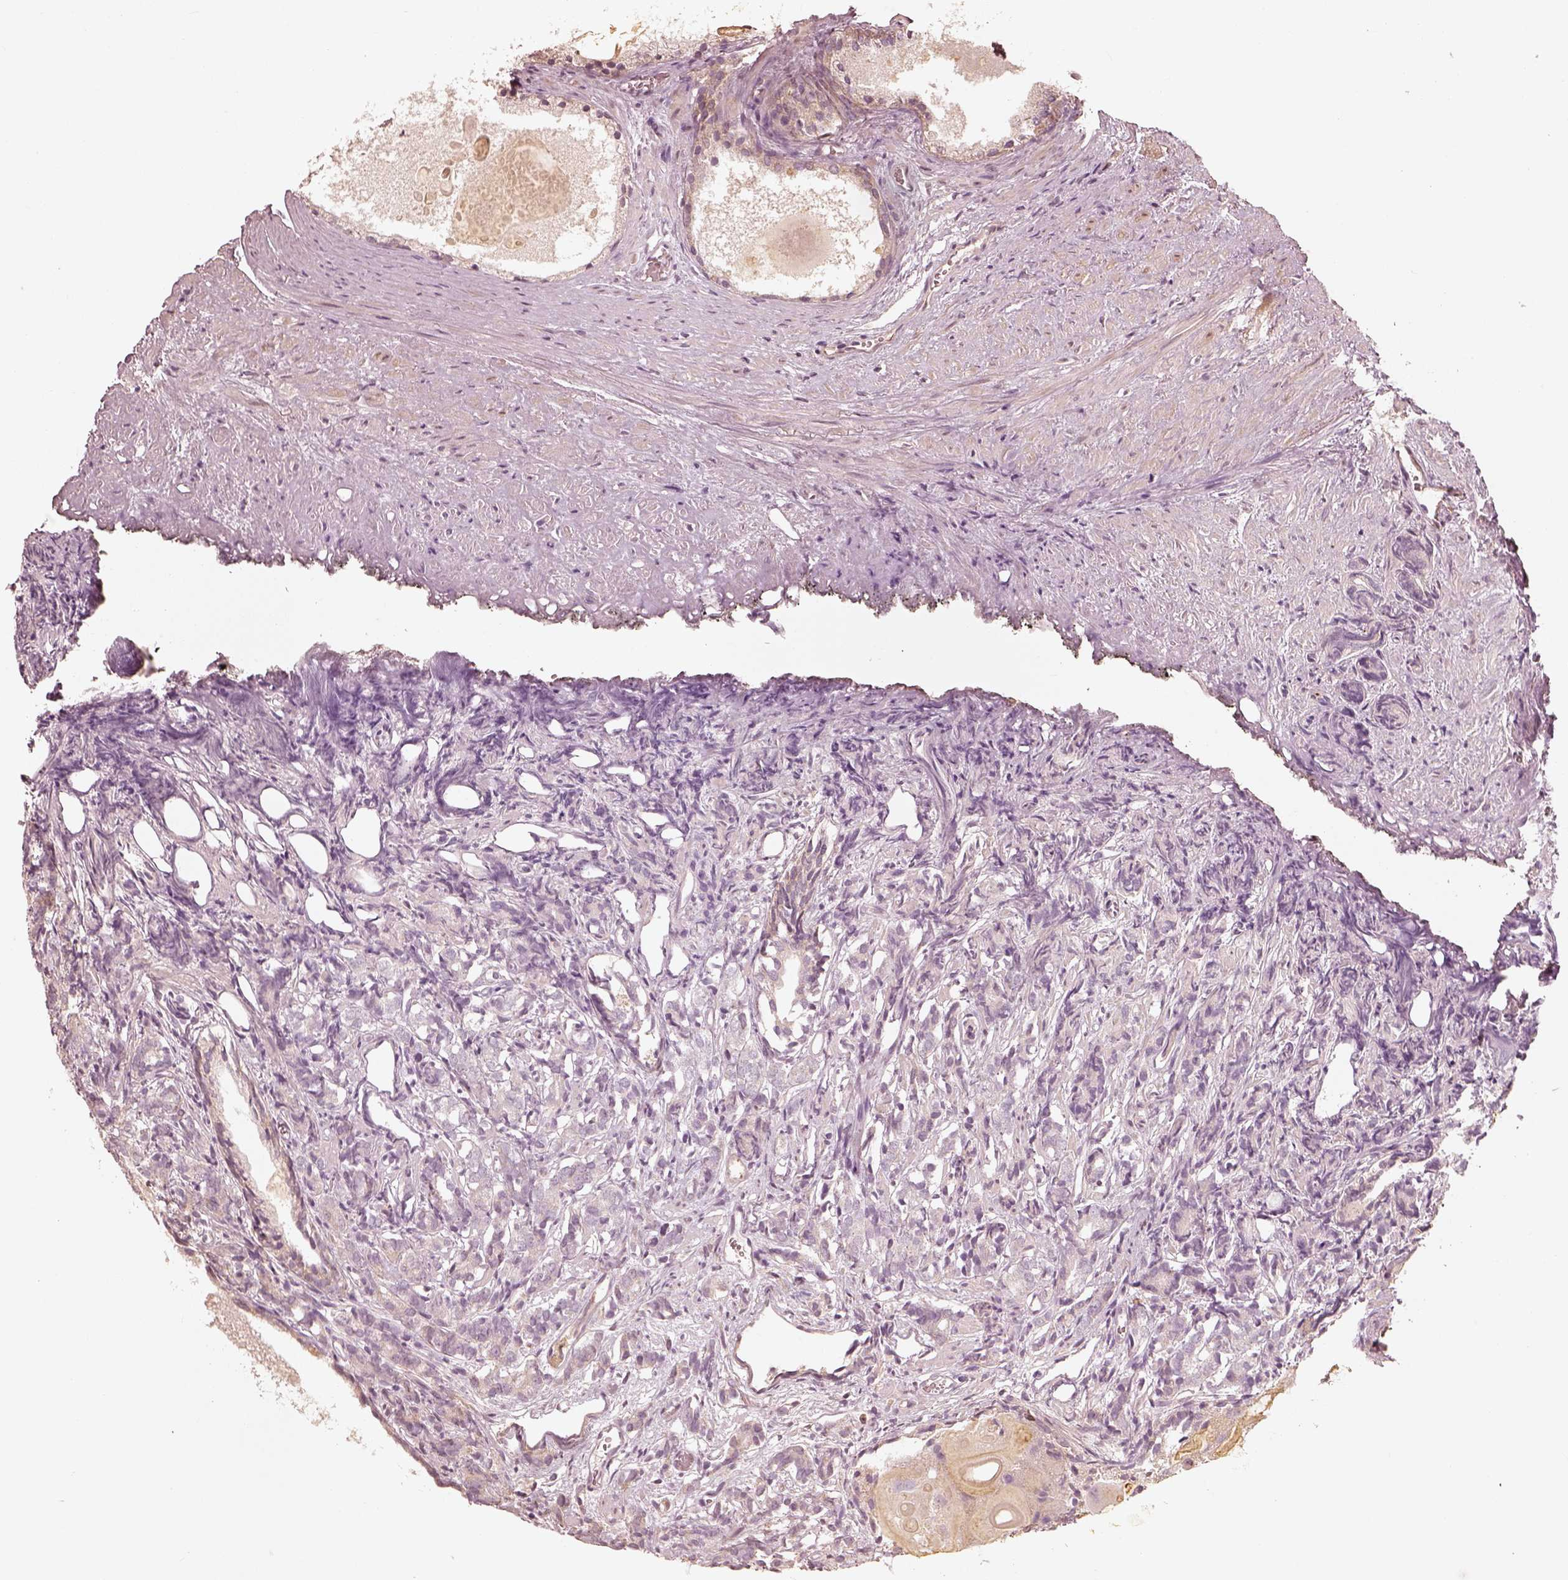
{"staining": {"intensity": "negative", "quantity": "none", "location": "none"}, "tissue": "prostate cancer", "cell_type": "Tumor cells", "image_type": "cancer", "snomed": [{"axis": "morphology", "description": "Adenocarcinoma, High grade"}, {"axis": "topography", "description": "Prostate"}], "caption": "High magnification brightfield microscopy of adenocarcinoma (high-grade) (prostate) stained with DAB (3,3'-diaminobenzidine) (brown) and counterstained with hematoxylin (blue): tumor cells show no significant expression.", "gene": "WLS", "patient": {"sex": "male", "age": 84}}